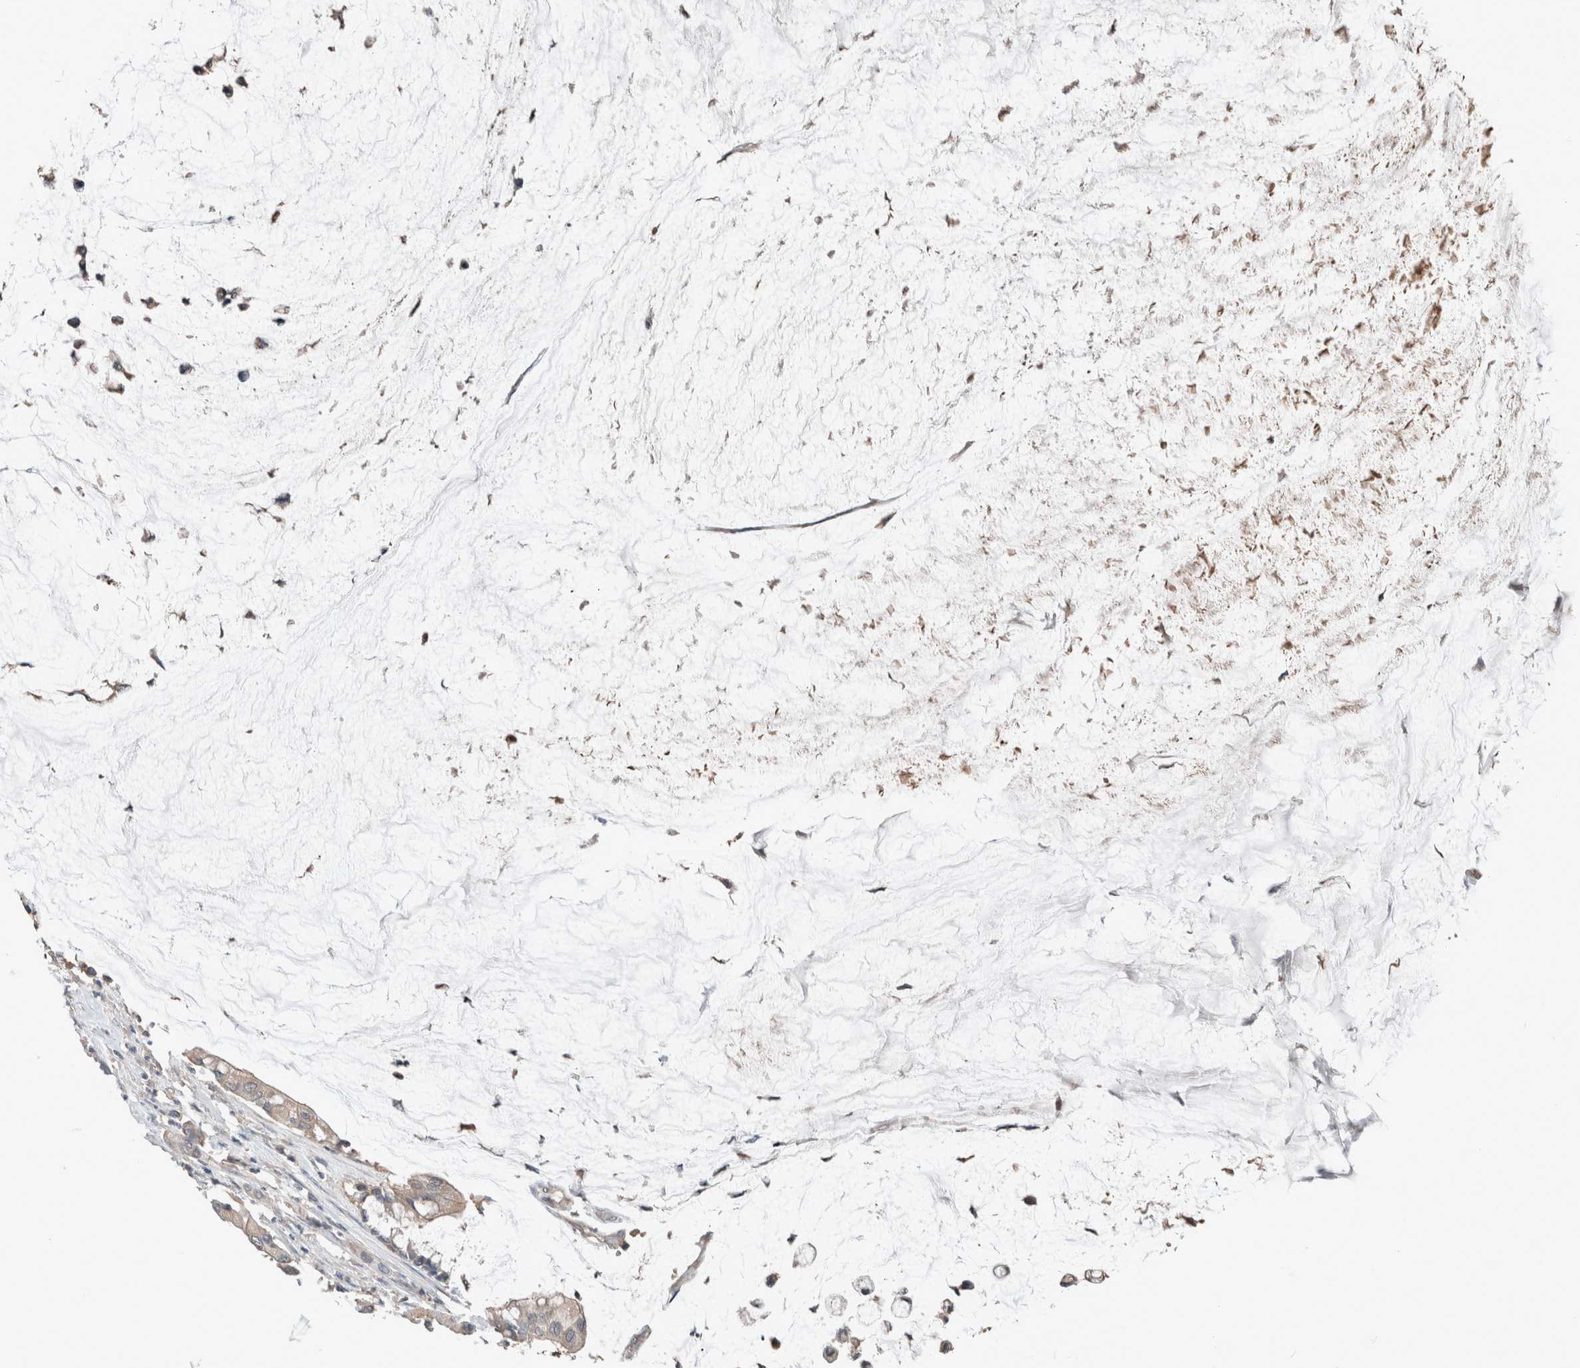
{"staining": {"intensity": "negative", "quantity": "none", "location": "none"}, "tissue": "pancreatic cancer", "cell_type": "Tumor cells", "image_type": "cancer", "snomed": [{"axis": "morphology", "description": "Adenocarcinoma, NOS"}, {"axis": "topography", "description": "Pancreas"}], "caption": "The photomicrograph demonstrates no staining of tumor cells in pancreatic cancer. (DAB (3,3'-diaminobenzidine) immunohistochemistry, high magnification).", "gene": "ERAP2", "patient": {"sex": "male", "age": 41}}